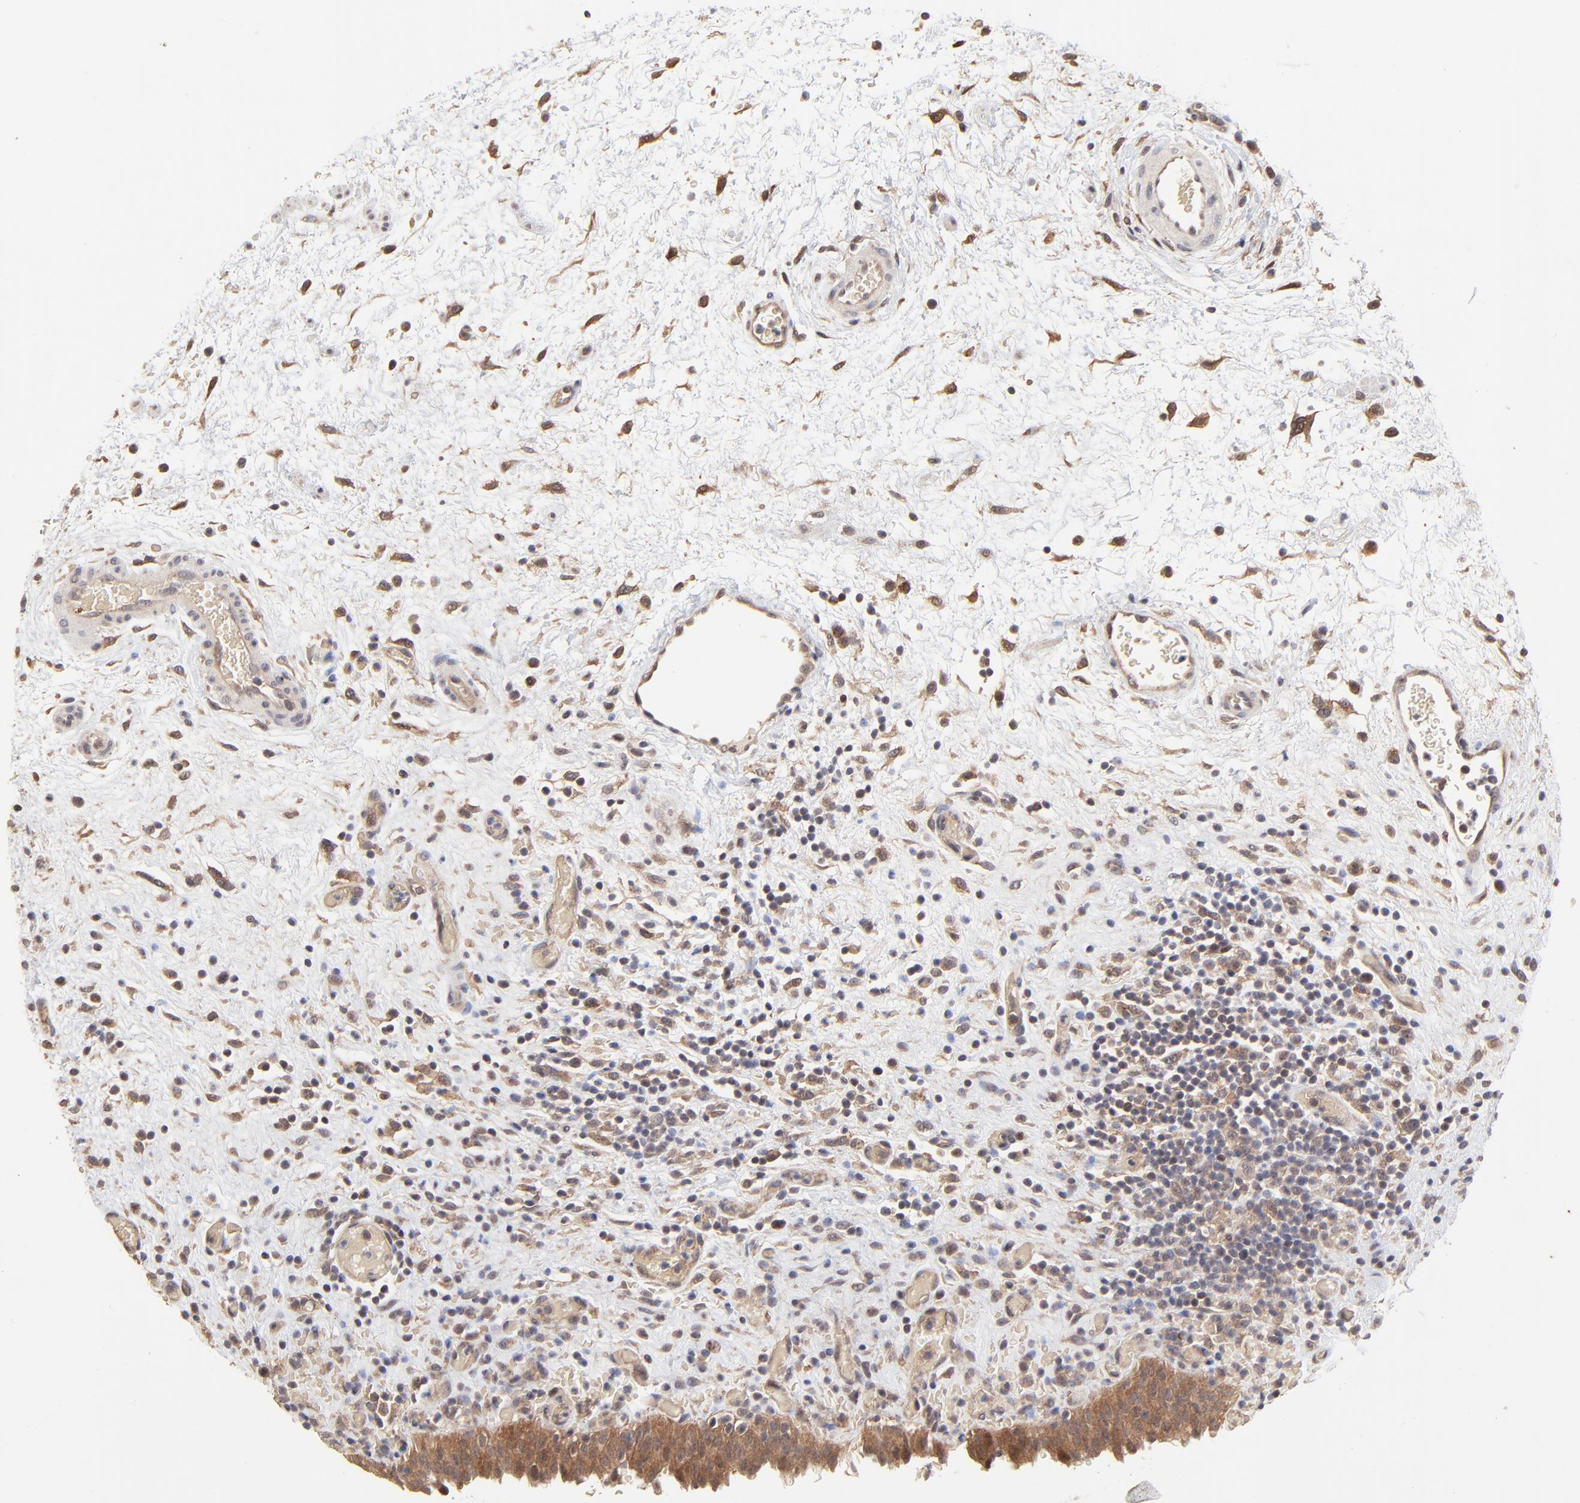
{"staining": {"intensity": "moderate", "quantity": ">75%", "location": "cytoplasmic/membranous"}, "tissue": "urinary bladder", "cell_type": "Urothelial cells", "image_type": "normal", "snomed": [{"axis": "morphology", "description": "Normal tissue, NOS"}, {"axis": "topography", "description": "Urinary bladder"}], "caption": "DAB (3,3'-diaminobenzidine) immunohistochemical staining of benign urinary bladder displays moderate cytoplasmic/membranous protein expression in about >75% of urothelial cells.", "gene": "FRMD8", "patient": {"sex": "male", "age": 51}}